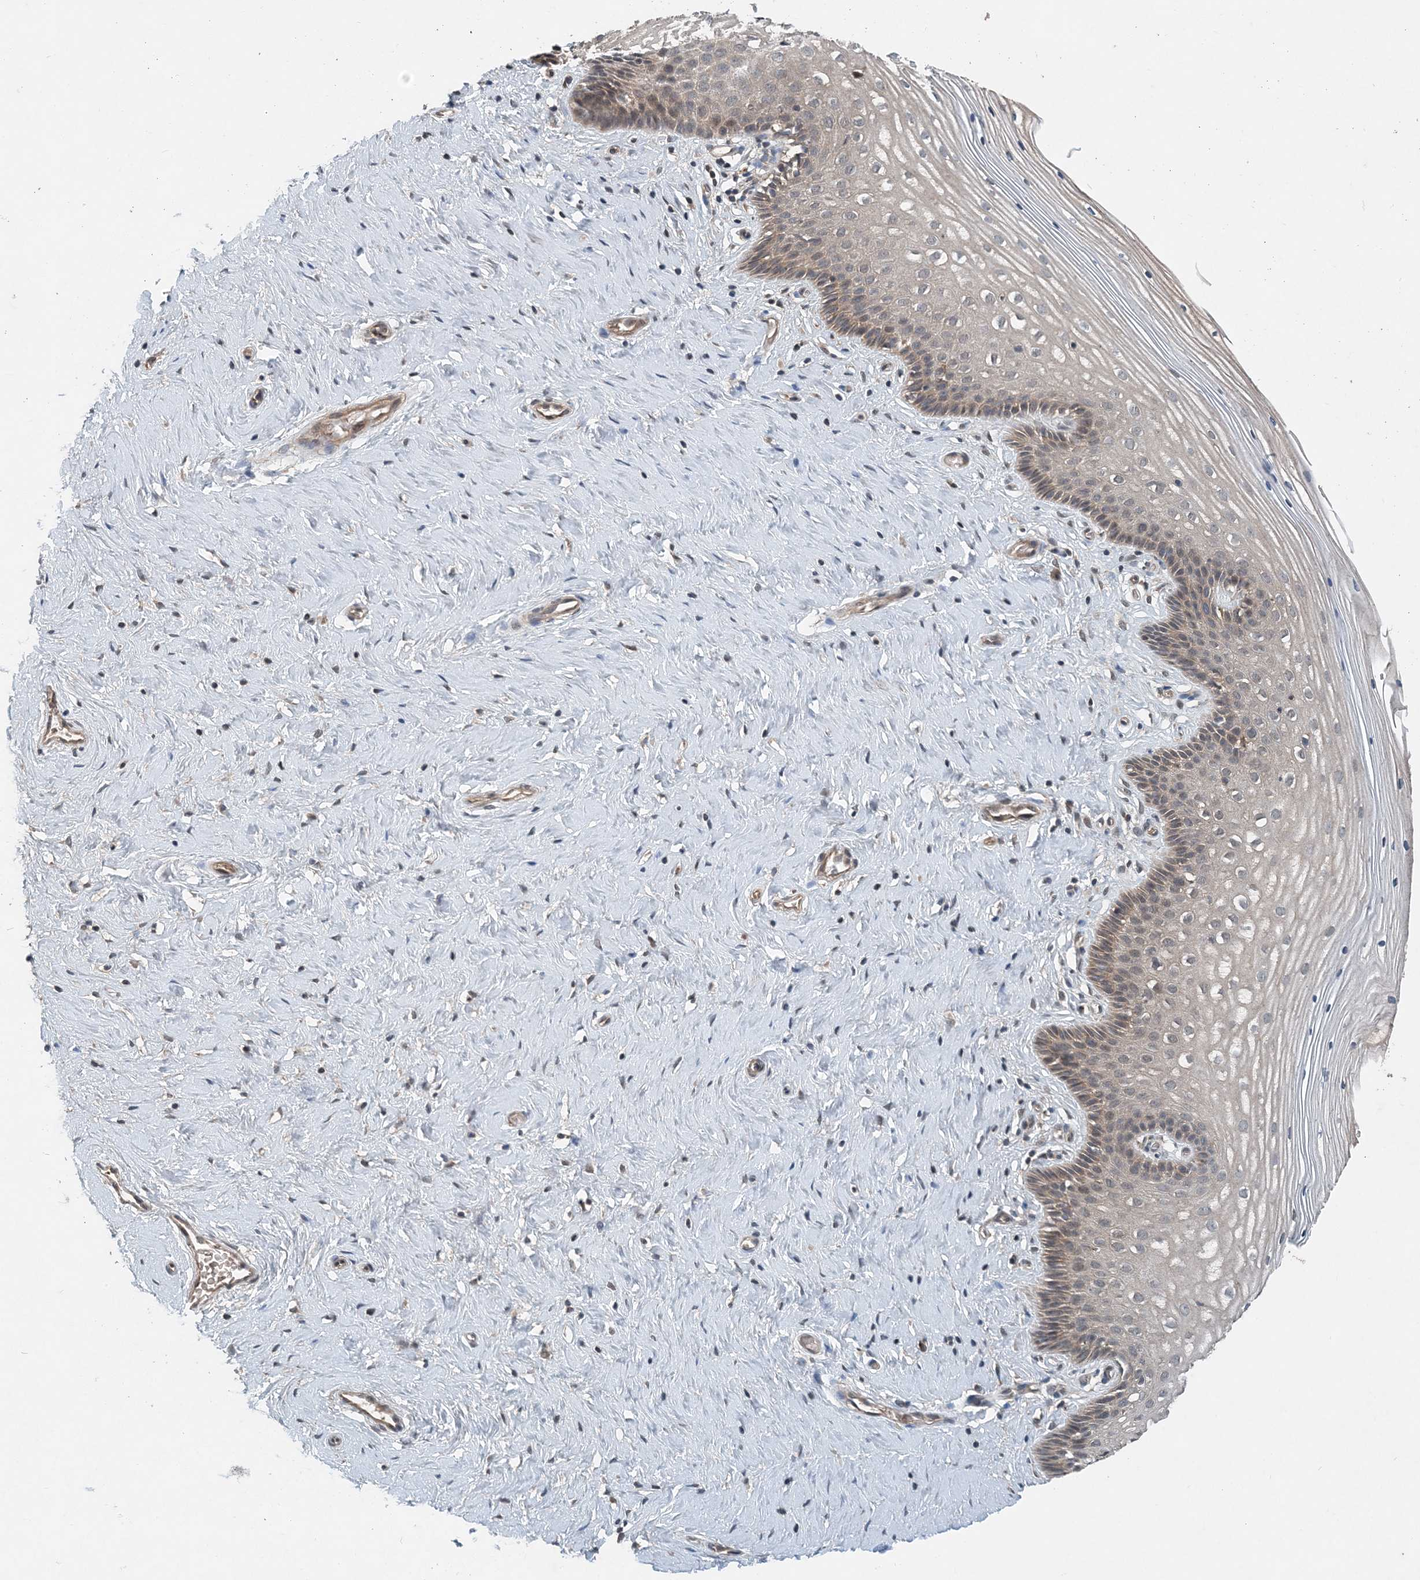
{"staining": {"intensity": "weak", "quantity": "25%-75%", "location": "cytoplasmic/membranous"}, "tissue": "cervix", "cell_type": "Glandular cells", "image_type": "normal", "snomed": [{"axis": "morphology", "description": "Normal tissue, NOS"}, {"axis": "topography", "description": "Cervix"}], "caption": "IHC (DAB) staining of benign cervix displays weak cytoplasmic/membranous protein expression in about 25%-75% of glandular cells.", "gene": "SMPD3", "patient": {"sex": "female", "age": 33}}